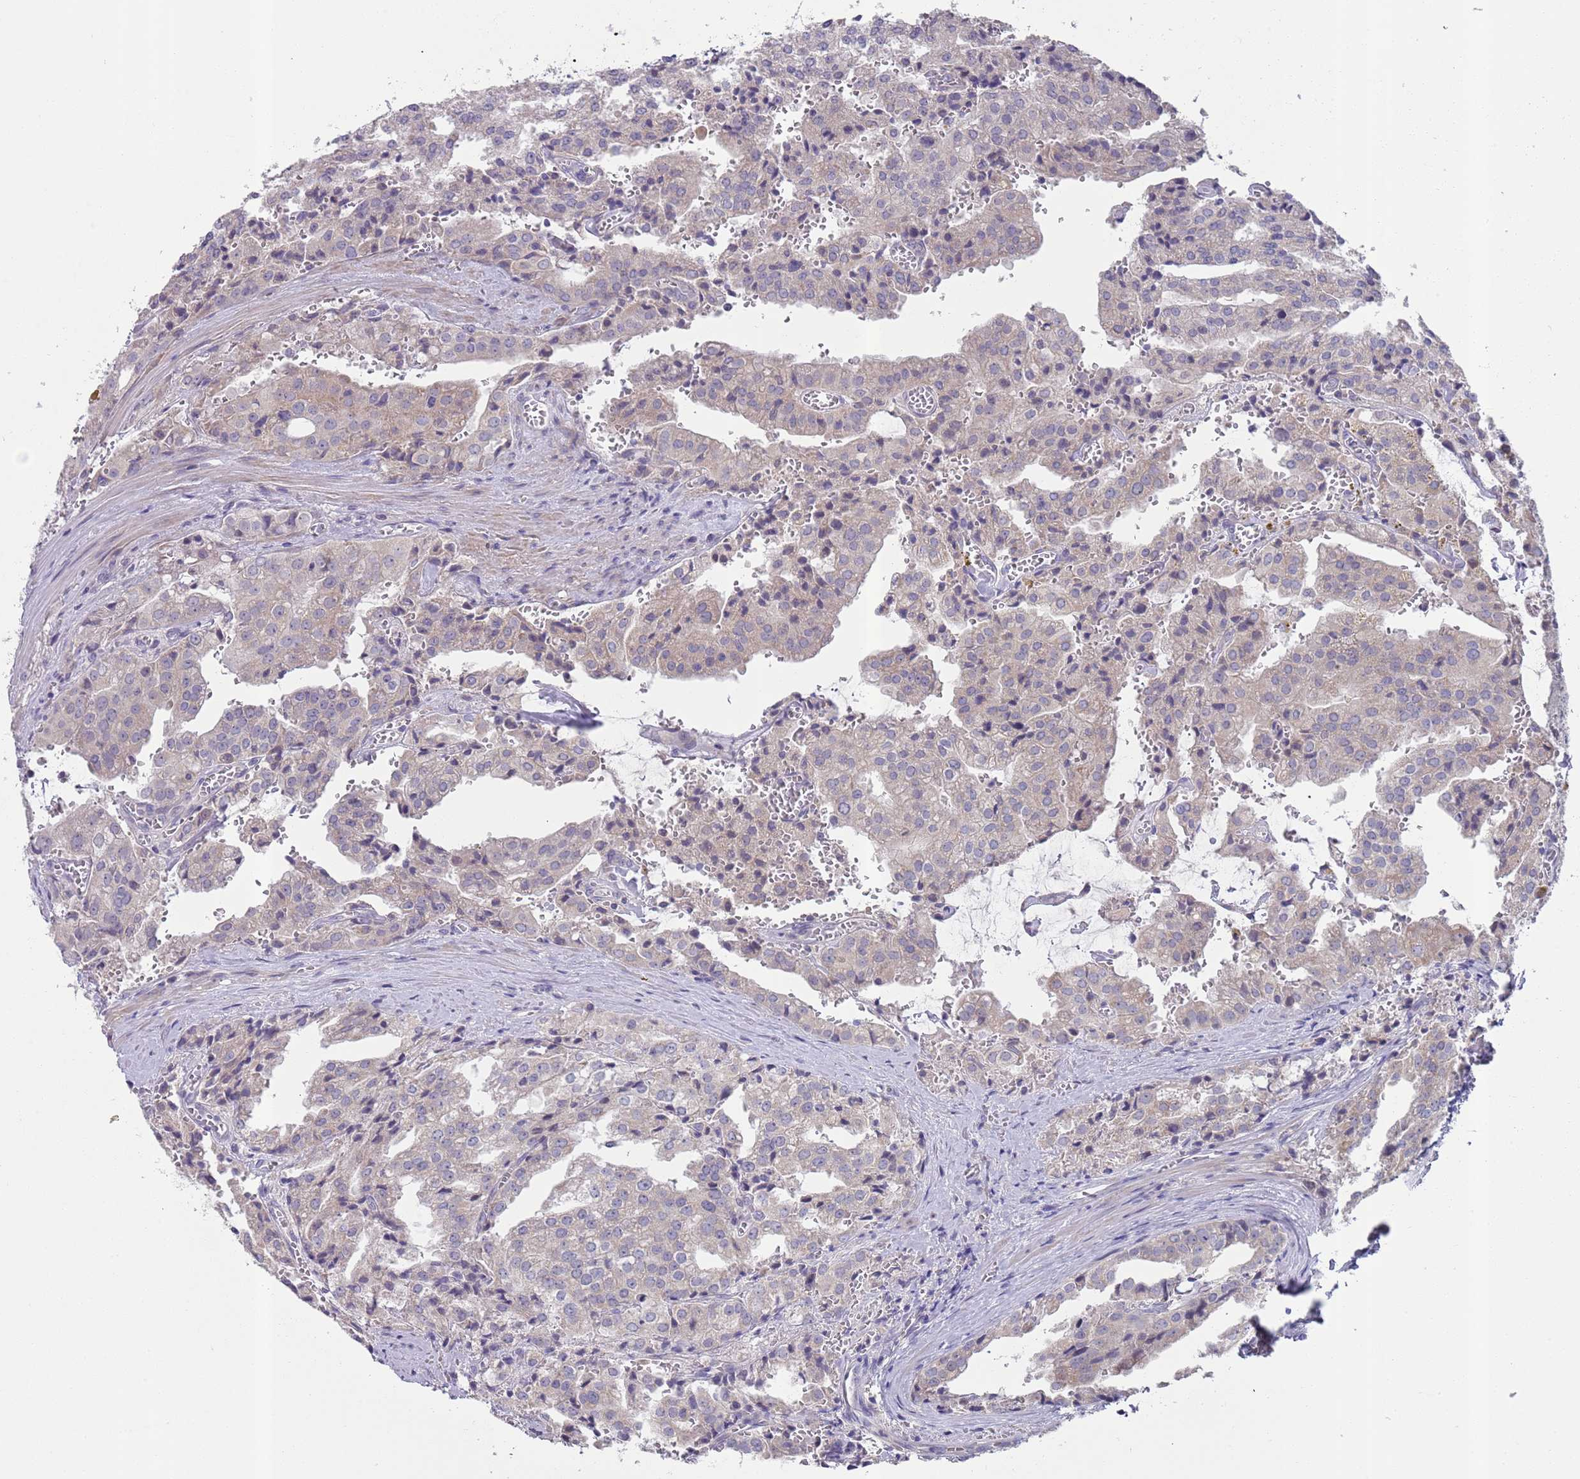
{"staining": {"intensity": "weak", "quantity": "<25%", "location": "cytoplasmic/membranous"}, "tissue": "prostate cancer", "cell_type": "Tumor cells", "image_type": "cancer", "snomed": [{"axis": "morphology", "description": "Adenocarcinoma, High grade"}, {"axis": "topography", "description": "Prostate"}], "caption": "This is an IHC histopathology image of human prostate cancer (adenocarcinoma (high-grade)). There is no expression in tumor cells.", "gene": "PRAC1", "patient": {"sex": "male", "age": 68}}